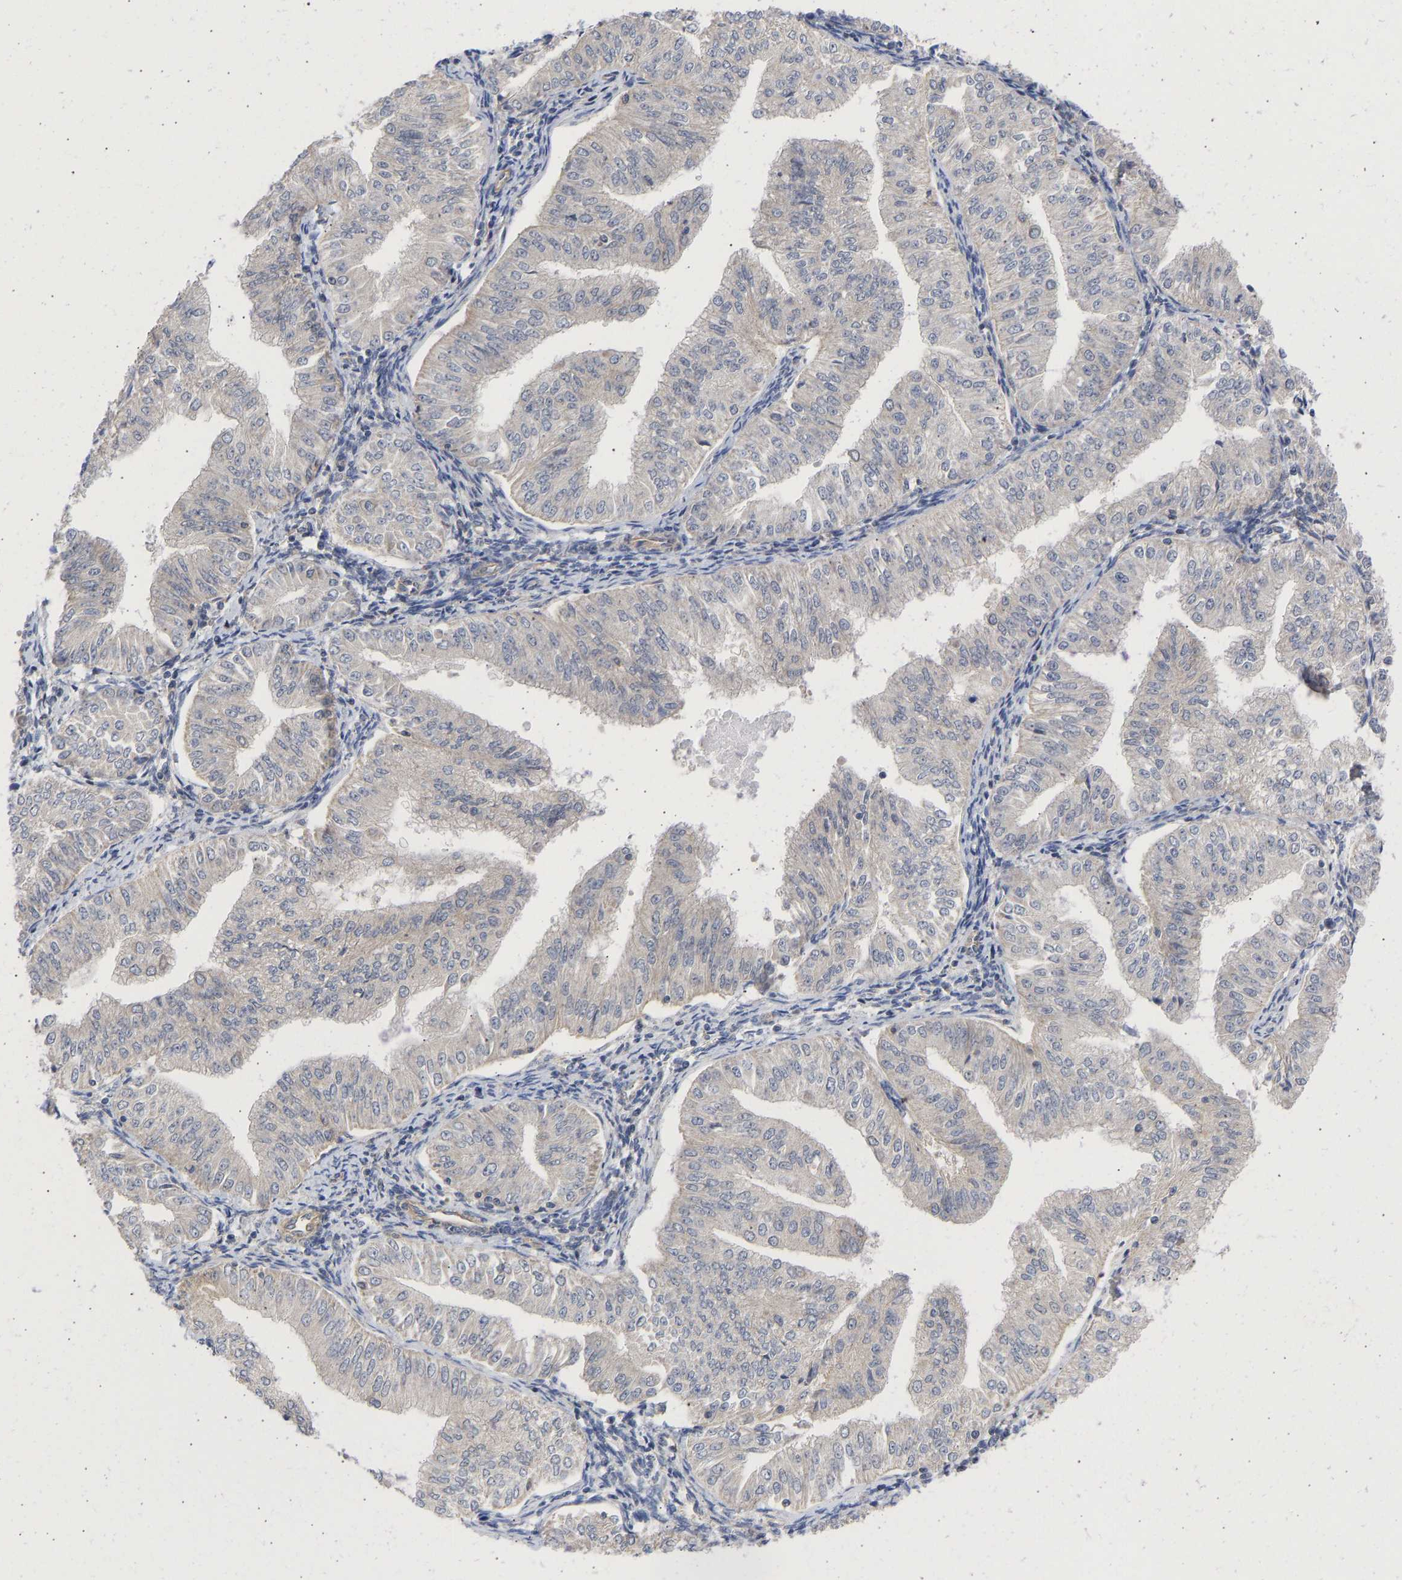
{"staining": {"intensity": "negative", "quantity": "none", "location": "none"}, "tissue": "endometrial cancer", "cell_type": "Tumor cells", "image_type": "cancer", "snomed": [{"axis": "morphology", "description": "Normal tissue, NOS"}, {"axis": "morphology", "description": "Adenocarcinoma, NOS"}, {"axis": "topography", "description": "Endometrium"}], "caption": "Protein analysis of adenocarcinoma (endometrial) shows no significant expression in tumor cells. (Immunohistochemistry (ihc), brightfield microscopy, high magnification).", "gene": "MAP2K3", "patient": {"sex": "female", "age": 53}}